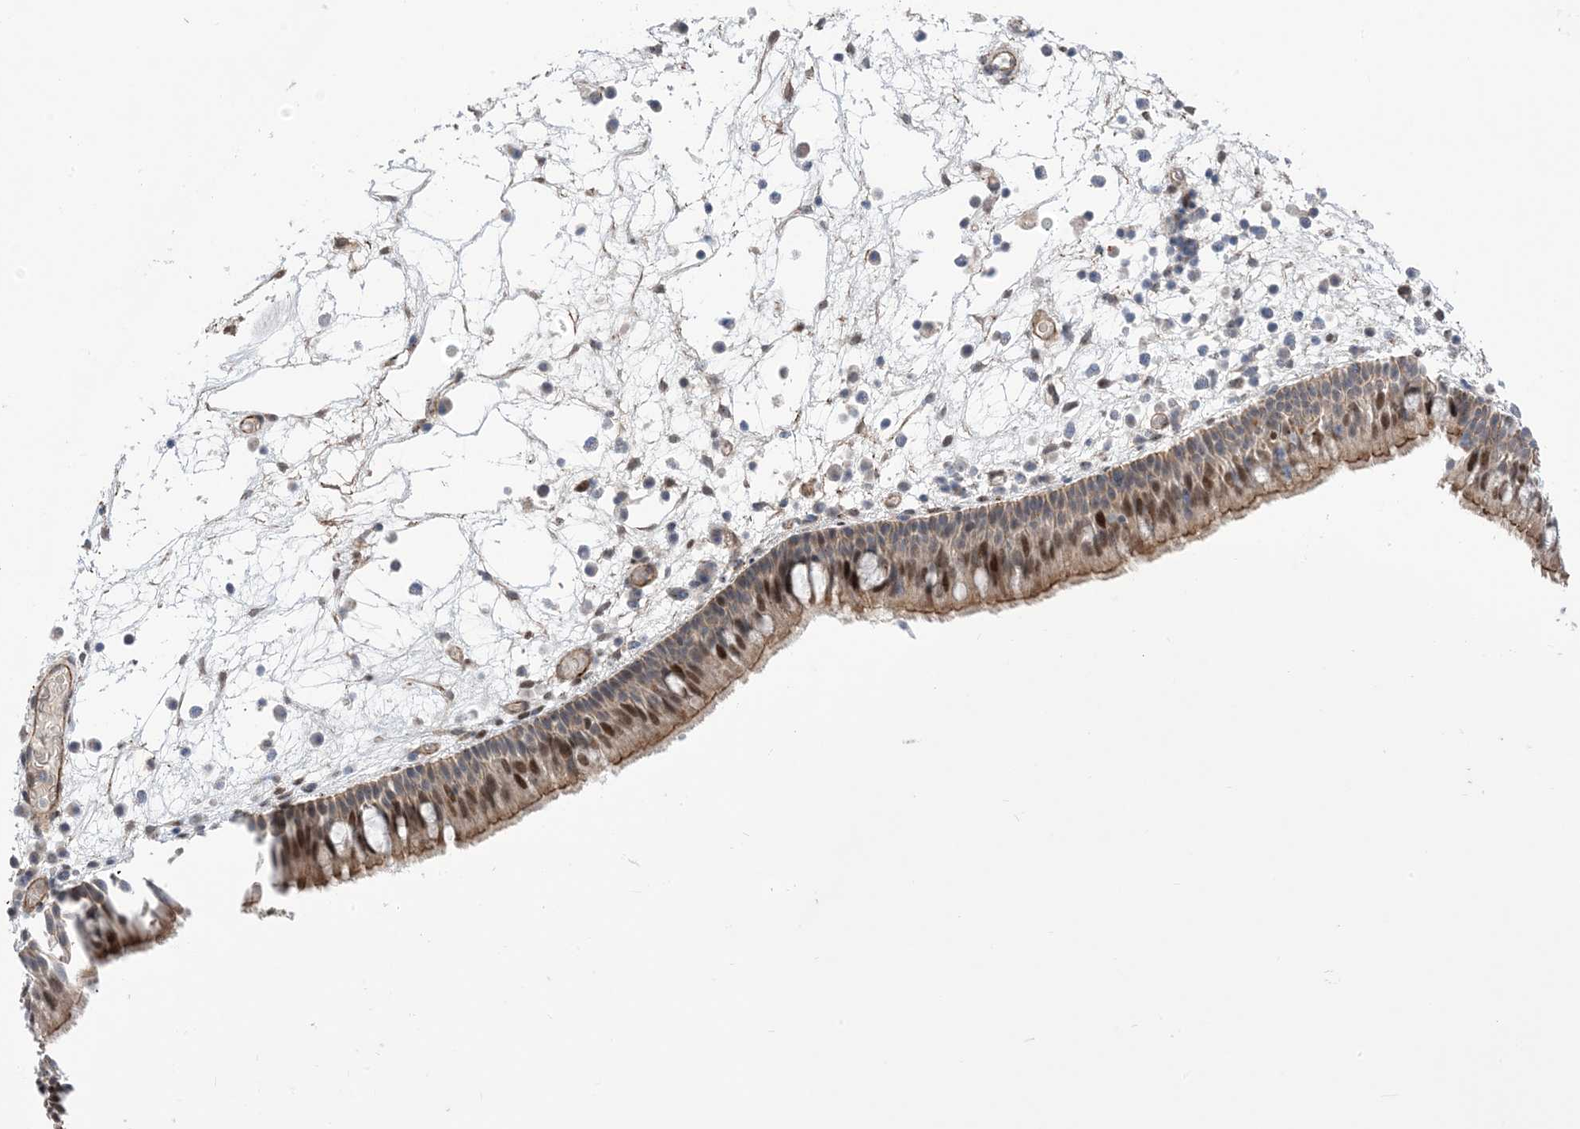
{"staining": {"intensity": "moderate", "quantity": "25%-75%", "location": "cytoplasmic/membranous,nuclear"}, "tissue": "nasopharynx", "cell_type": "Respiratory epithelial cells", "image_type": "normal", "snomed": [{"axis": "morphology", "description": "Normal tissue, NOS"}, {"axis": "morphology", "description": "Inflammation, NOS"}, {"axis": "morphology", "description": "Malignant melanoma, Metastatic site"}, {"axis": "topography", "description": "Nasopharynx"}], "caption": "The image exhibits a brown stain indicating the presence of a protein in the cytoplasmic/membranous,nuclear of respiratory epithelial cells in nasopharynx.", "gene": "ZNF8", "patient": {"sex": "male", "age": 70}}